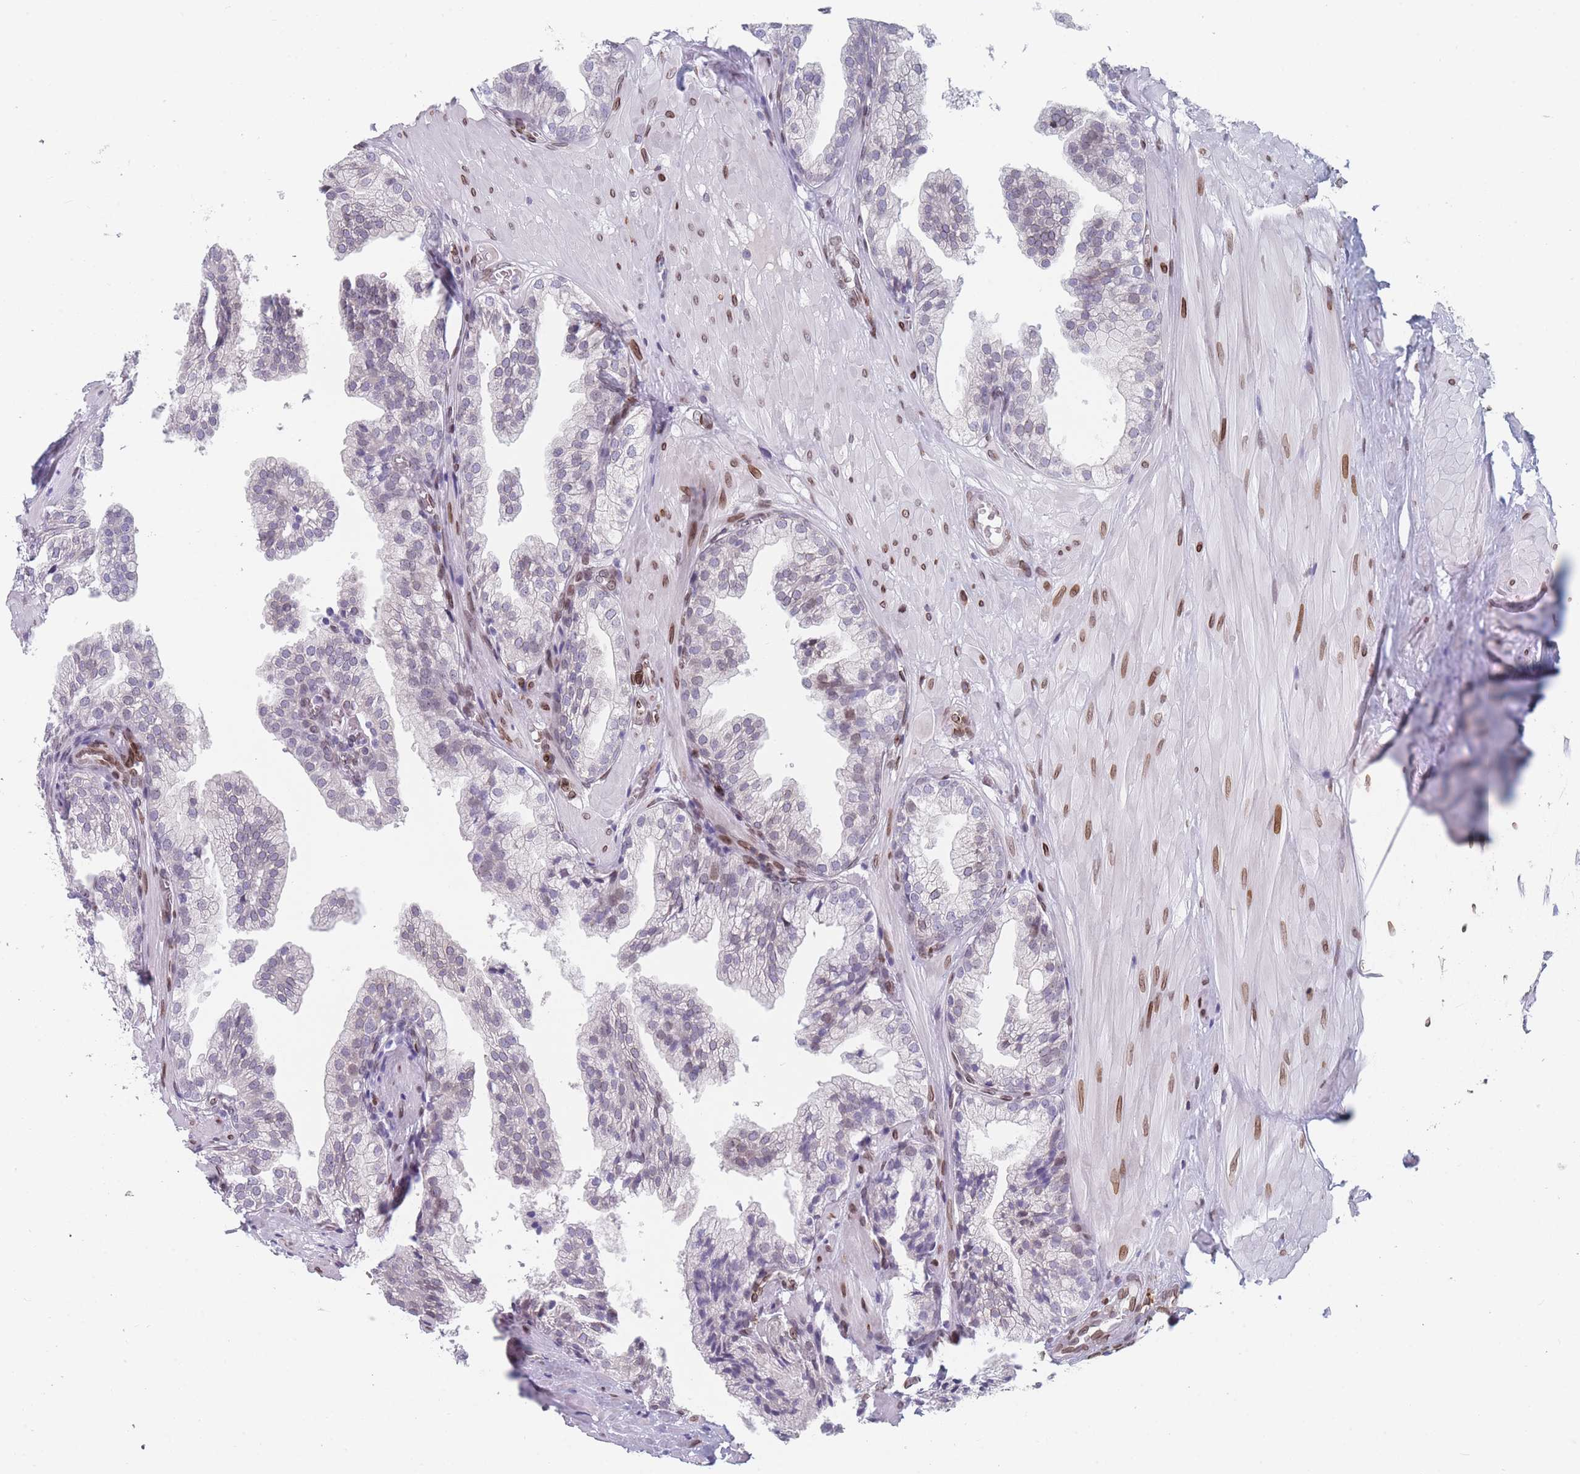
{"staining": {"intensity": "negative", "quantity": "none", "location": "none"}, "tissue": "prostate", "cell_type": "Glandular cells", "image_type": "normal", "snomed": [{"axis": "morphology", "description": "Normal tissue, NOS"}, {"axis": "topography", "description": "Prostate"}, {"axis": "topography", "description": "Peripheral nerve tissue"}], "caption": "A photomicrograph of prostate stained for a protein exhibits no brown staining in glandular cells.", "gene": "ZBTB1", "patient": {"sex": "male", "age": 55}}